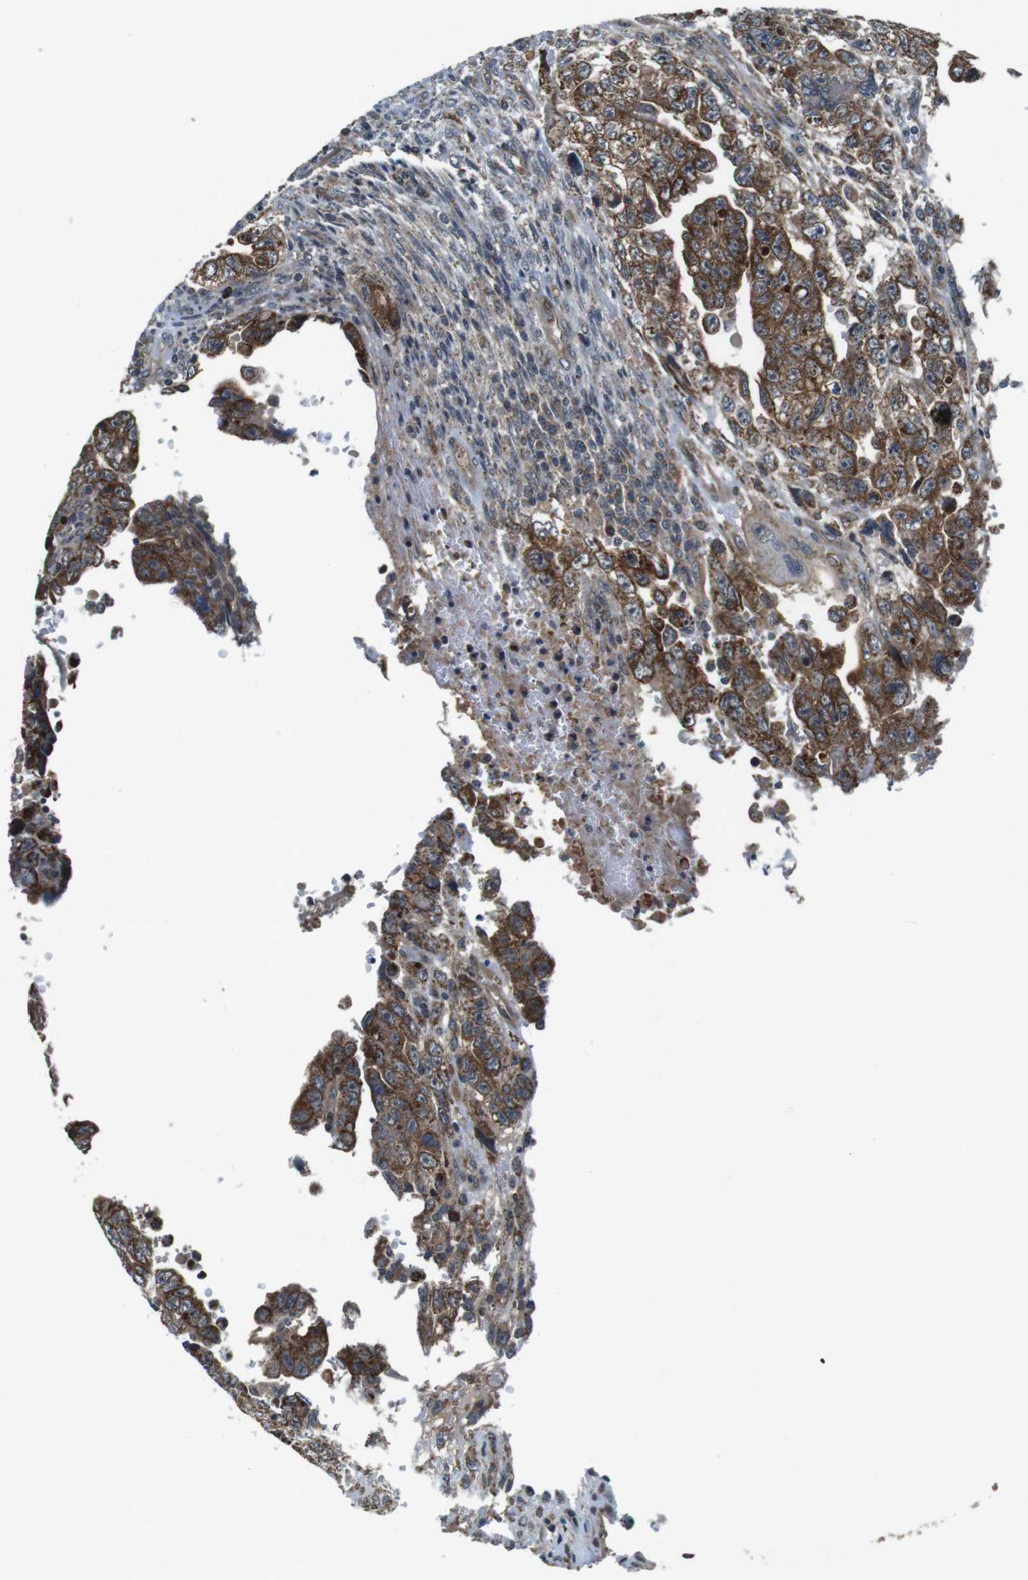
{"staining": {"intensity": "strong", "quantity": ">75%", "location": "cytoplasmic/membranous"}, "tissue": "testis cancer", "cell_type": "Tumor cells", "image_type": "cancer", "snomed": [{"axis": "morphology", "description": "Carcinoma, Embryonal, NOS"}, {"axis": "topography", "description": "Testis"}], "caption": "IHC photomicrograph of human testis cancer (embryonal carcinoma) stained for a protein (brown), which displays high levels of strong cytoplasmic/membranous expression in about >75% of tumor cells.", "gene": "IFFO2", "patient": {"sex": "male", "age": 28}}